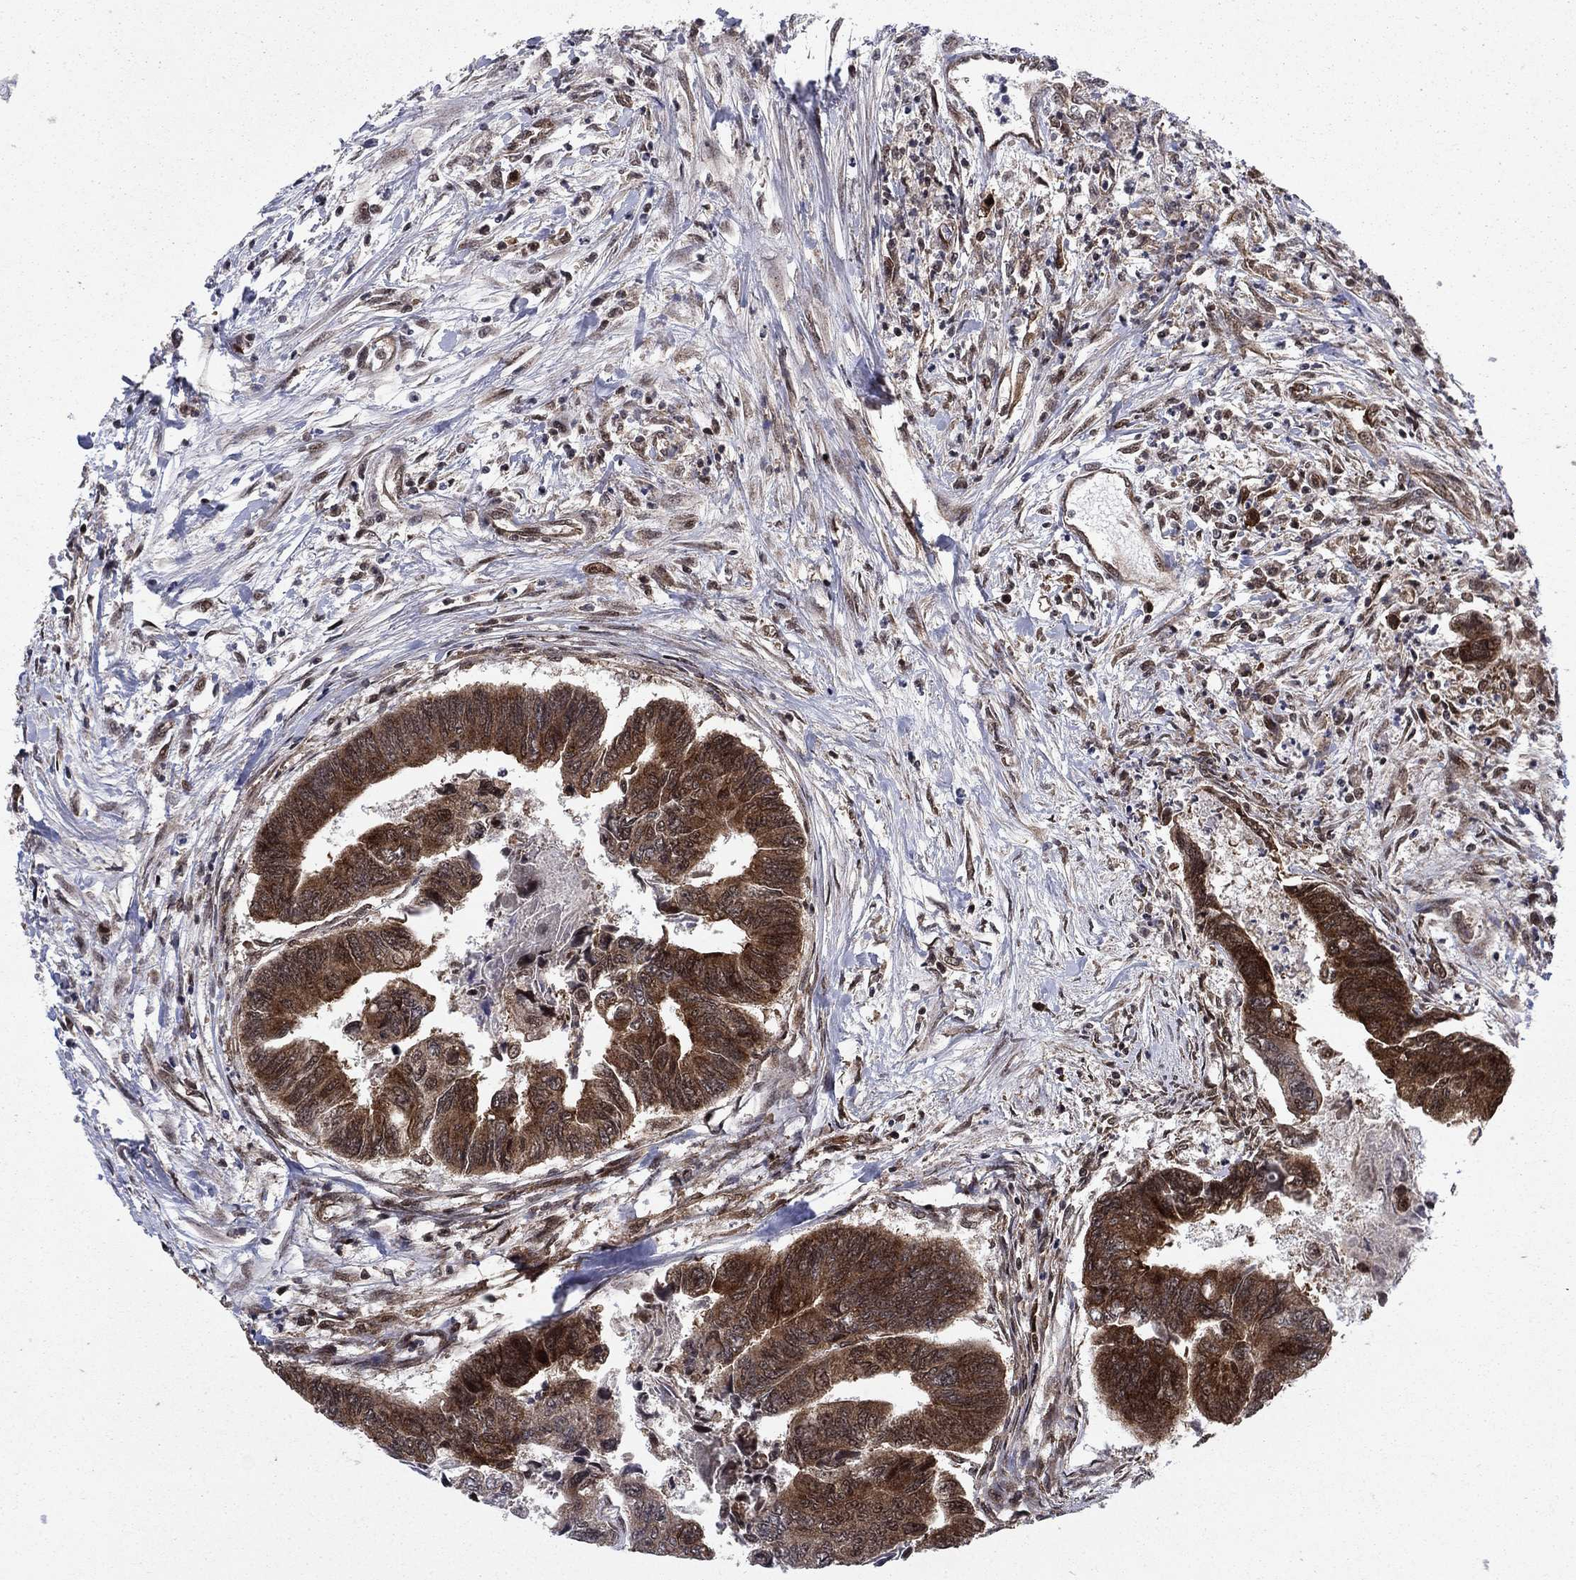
{"staining": {"intensity": "moderate", "quantity": ">75%", "location": "cytoplasmic/membranous"}, "tissue": "colorectal cancer", "cell_type": "Tumor cells", "image_type": "cancer", "snomed": [{"axis": "morphology", "description": "Adenocarcinoma, NOS"}, {"axis": "topography", "description": "Colon"}], "caption": "The immunohistochemical stain labels moderate cytoplasmic/membranous expression in tumor cells of colorectal adenocarcinoma tissue. (DAB (3,3'-diaminobenzidine) IHC, brown staining for protein, blue staining for nuclei).", "gene": "DNAJA1", "patient": {"sex": "female", "age": 65}}